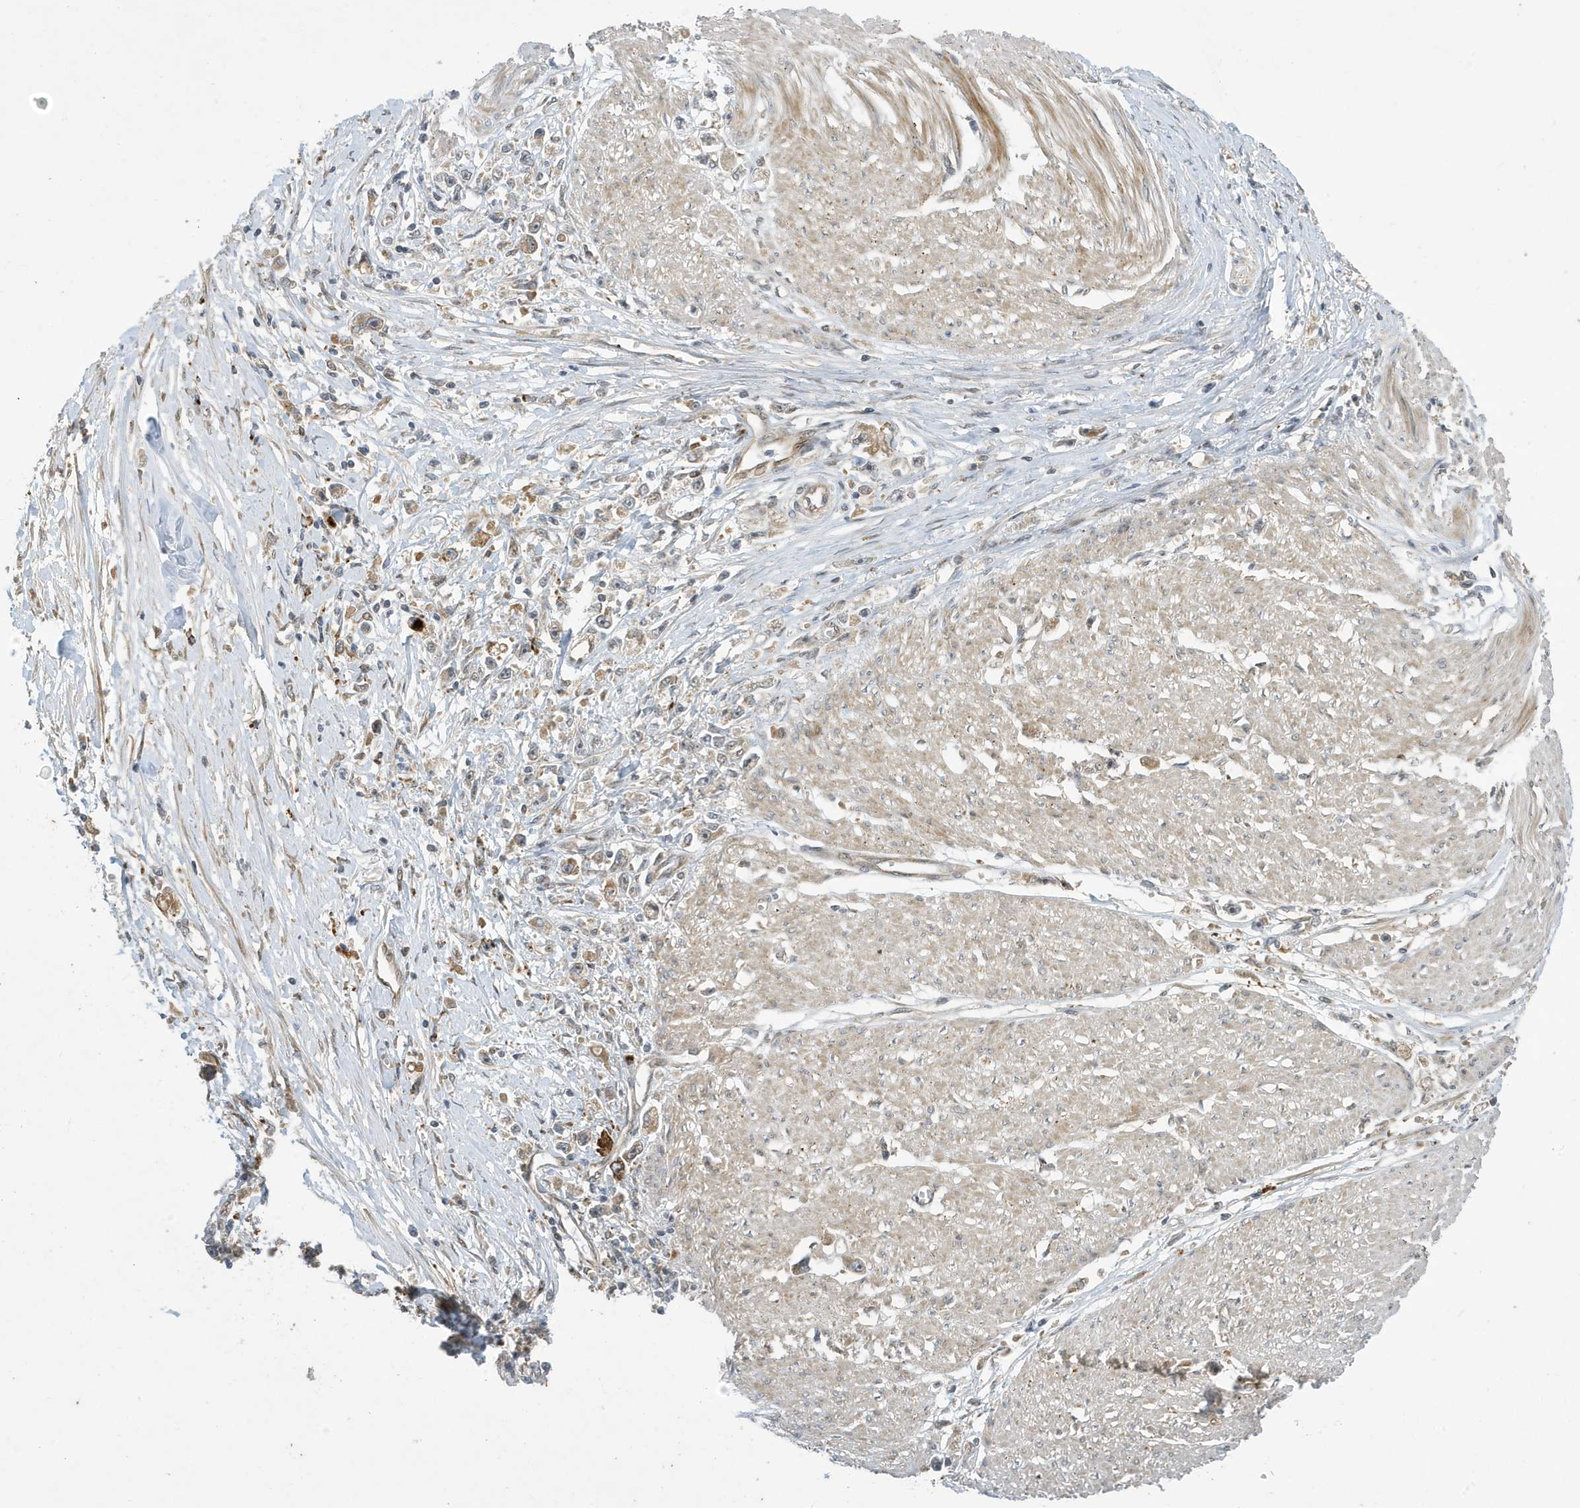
{"staining": {"intensity": "weak", "quantity": "25%-75%", "location": "cytoplasmic/membranous"}, "tissue": "stomach cancer", "cell_type": "Tumor cells", "image_type": "cancer", "snomed": [{"axis": "morphology", "description": "Adenocarcinoma, NOS"}, {"axis": "topography", "description": "Stomach"}], "caption": "Weak cytoplasmic/membranous expression for a protein is identified in approximately 25%-75% of tumor cells of stomach cancer using immunohistochemistry.", "gene": "NCOA7", "patient": {"sex": "female", "age": 59}}